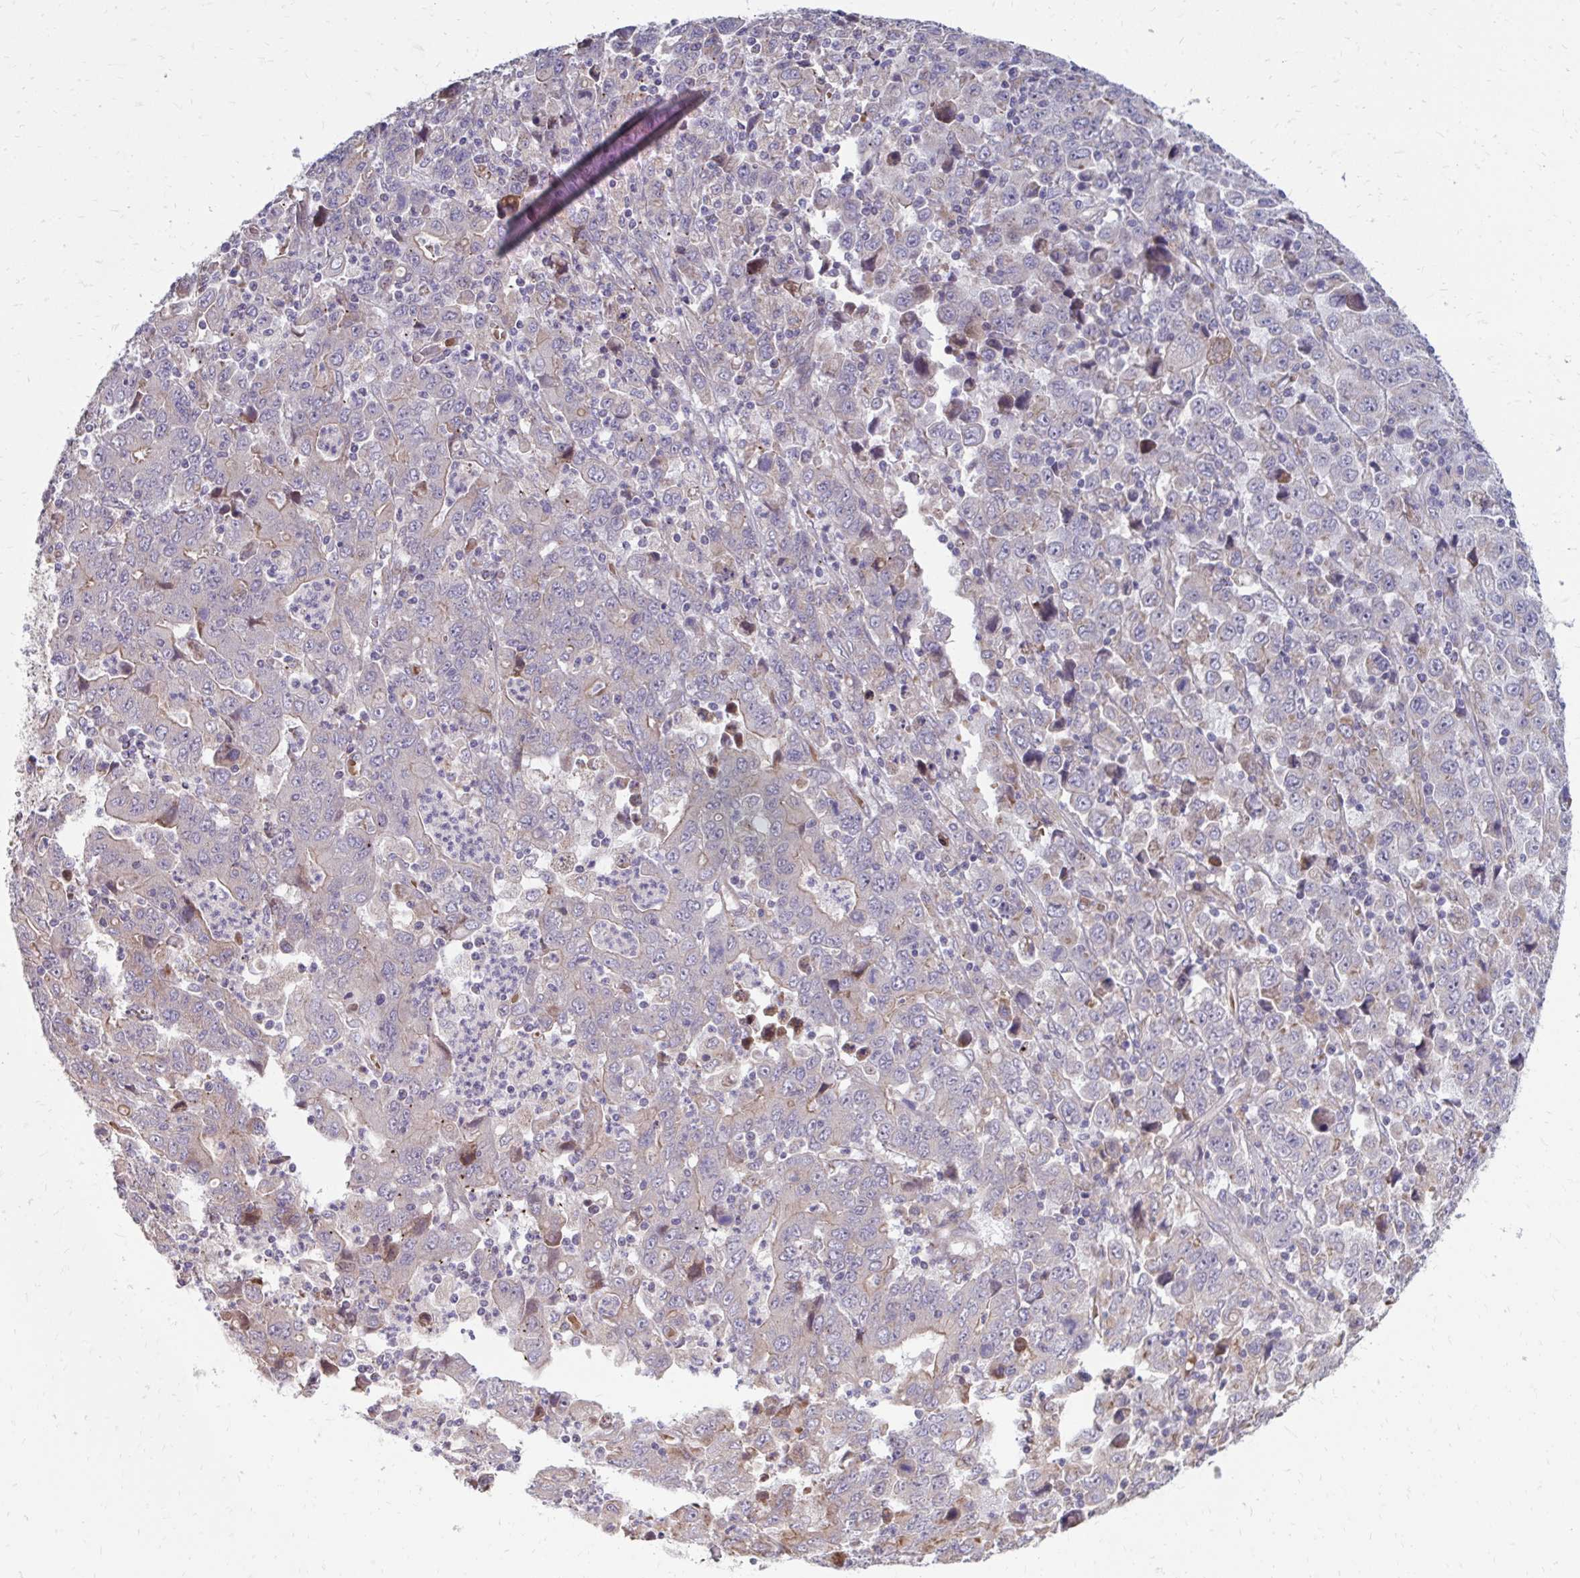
{"staining": {"intensity": "weak", "quantity": "<25%", "location": "cytoplasmic/membranous"}, "tissue": "stomach cancer", "cell_type": "Tumor cells", "image_type": "cancer", "snomed": [{"axis": "morphology", "description": "Adenocarcinoma, NOS"}, {"axis": "topography", "description": "Stomach, upper"}], "caption": "Tumor cells are negative for brown protein staining in stomach cancer (adenocarcinoma).", "gene": "ITPR2", "patient": {"sex": "male", "age": 69}}